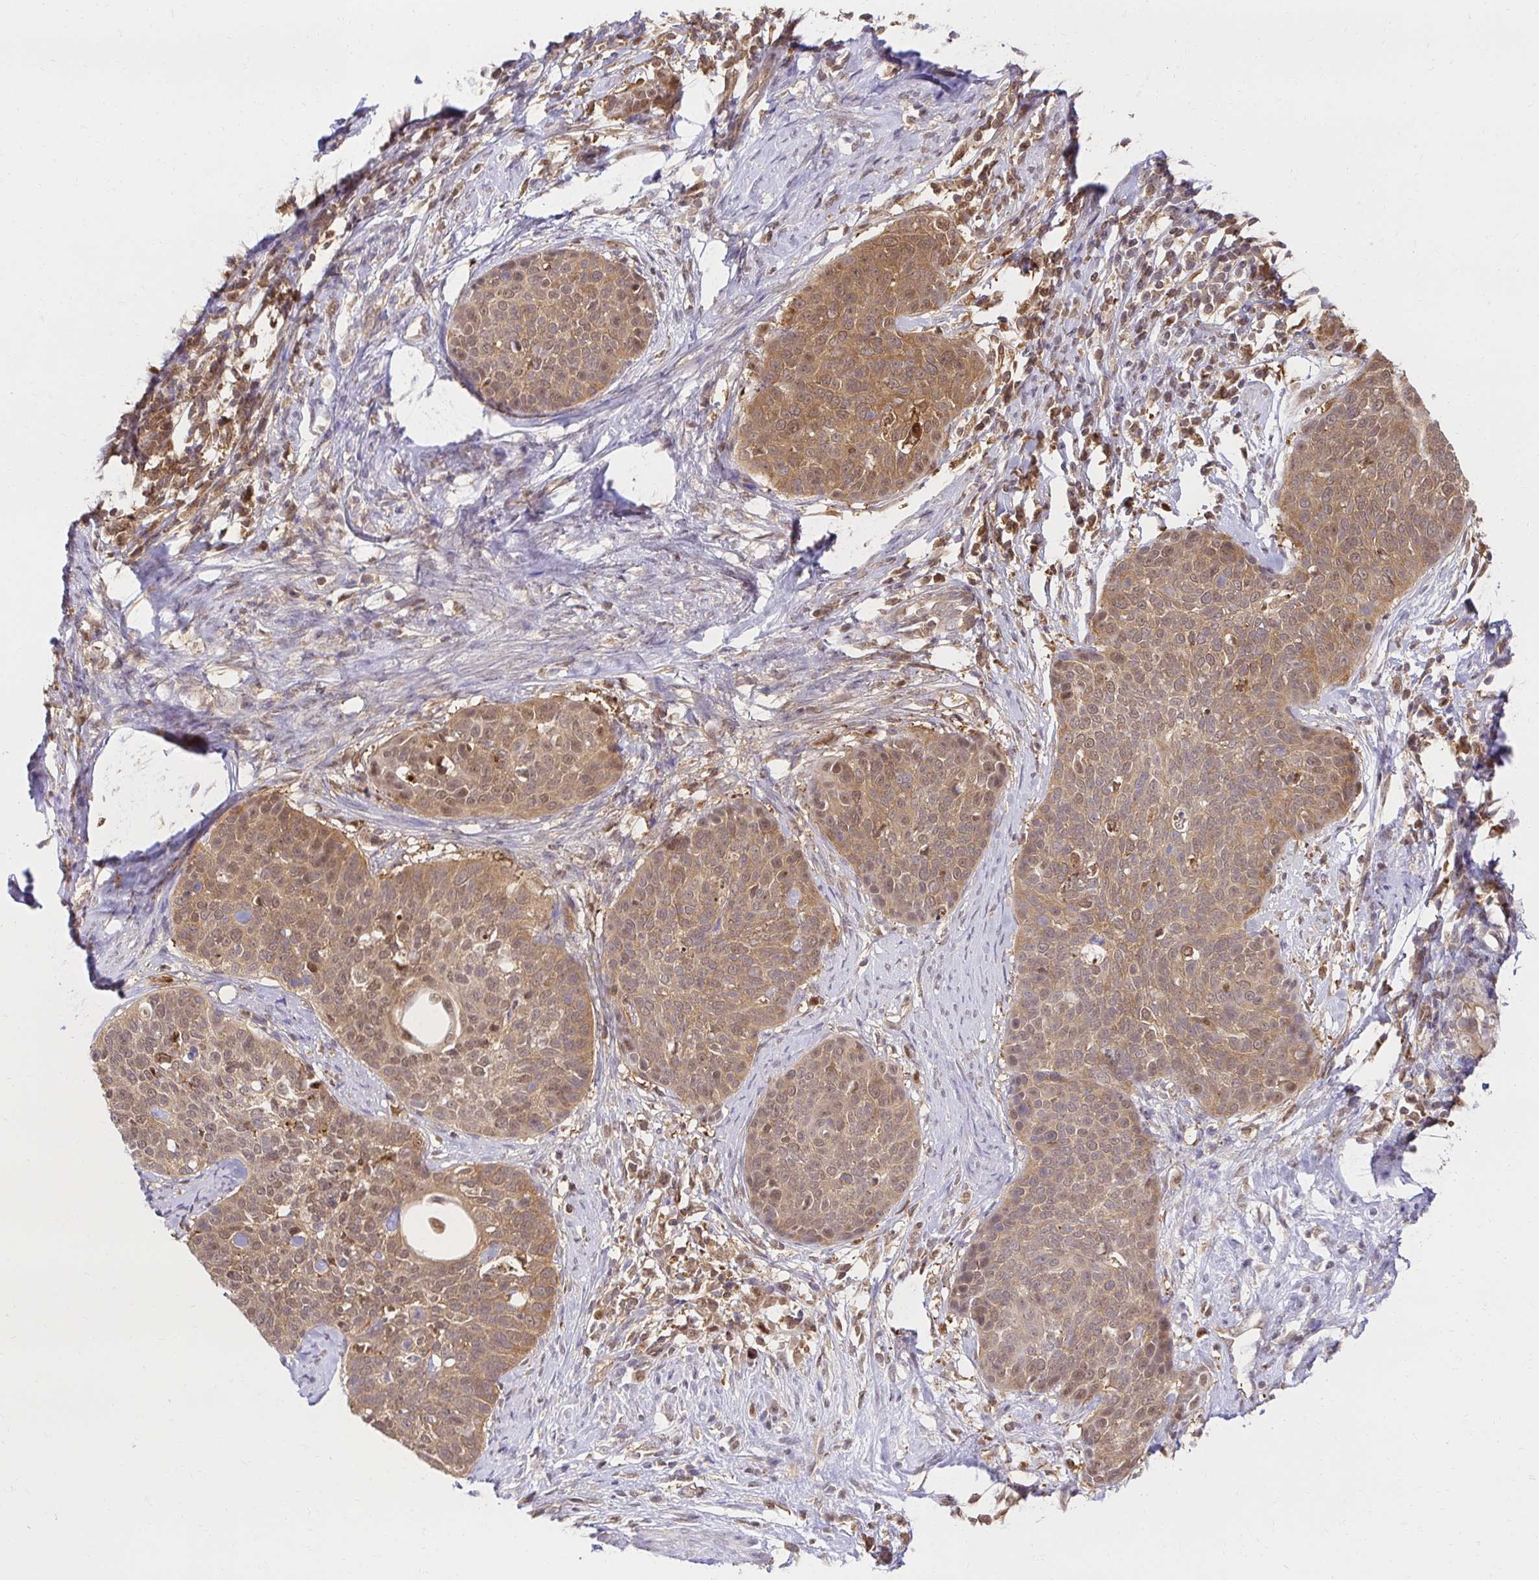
{"staining": {"intensity": "moderate", "quantity": ">75%", "location": "cytoplasmic/membranous,nuclear"}, "tissue": "cervical cancer", "cell_type": "Tumor cells", "image_type": "cancer", "snomed": [{"axis": "morphology", "description": "Squamous cell carcinoma, NOS"}, {"axis": "topography", "description": "Cervix"}], "caption": "A high-resolution histopathology image shows IHC staining of cervical squamous cell carcinoma, which displays moderate cytoplasmic/membranous and nuclear expression in about >75% of tumor cells. (Brightfield microscopy of DAB IHC at high magnification).", "gene": "PSMA4", "patient": {"sex": "female", "age": 69}}